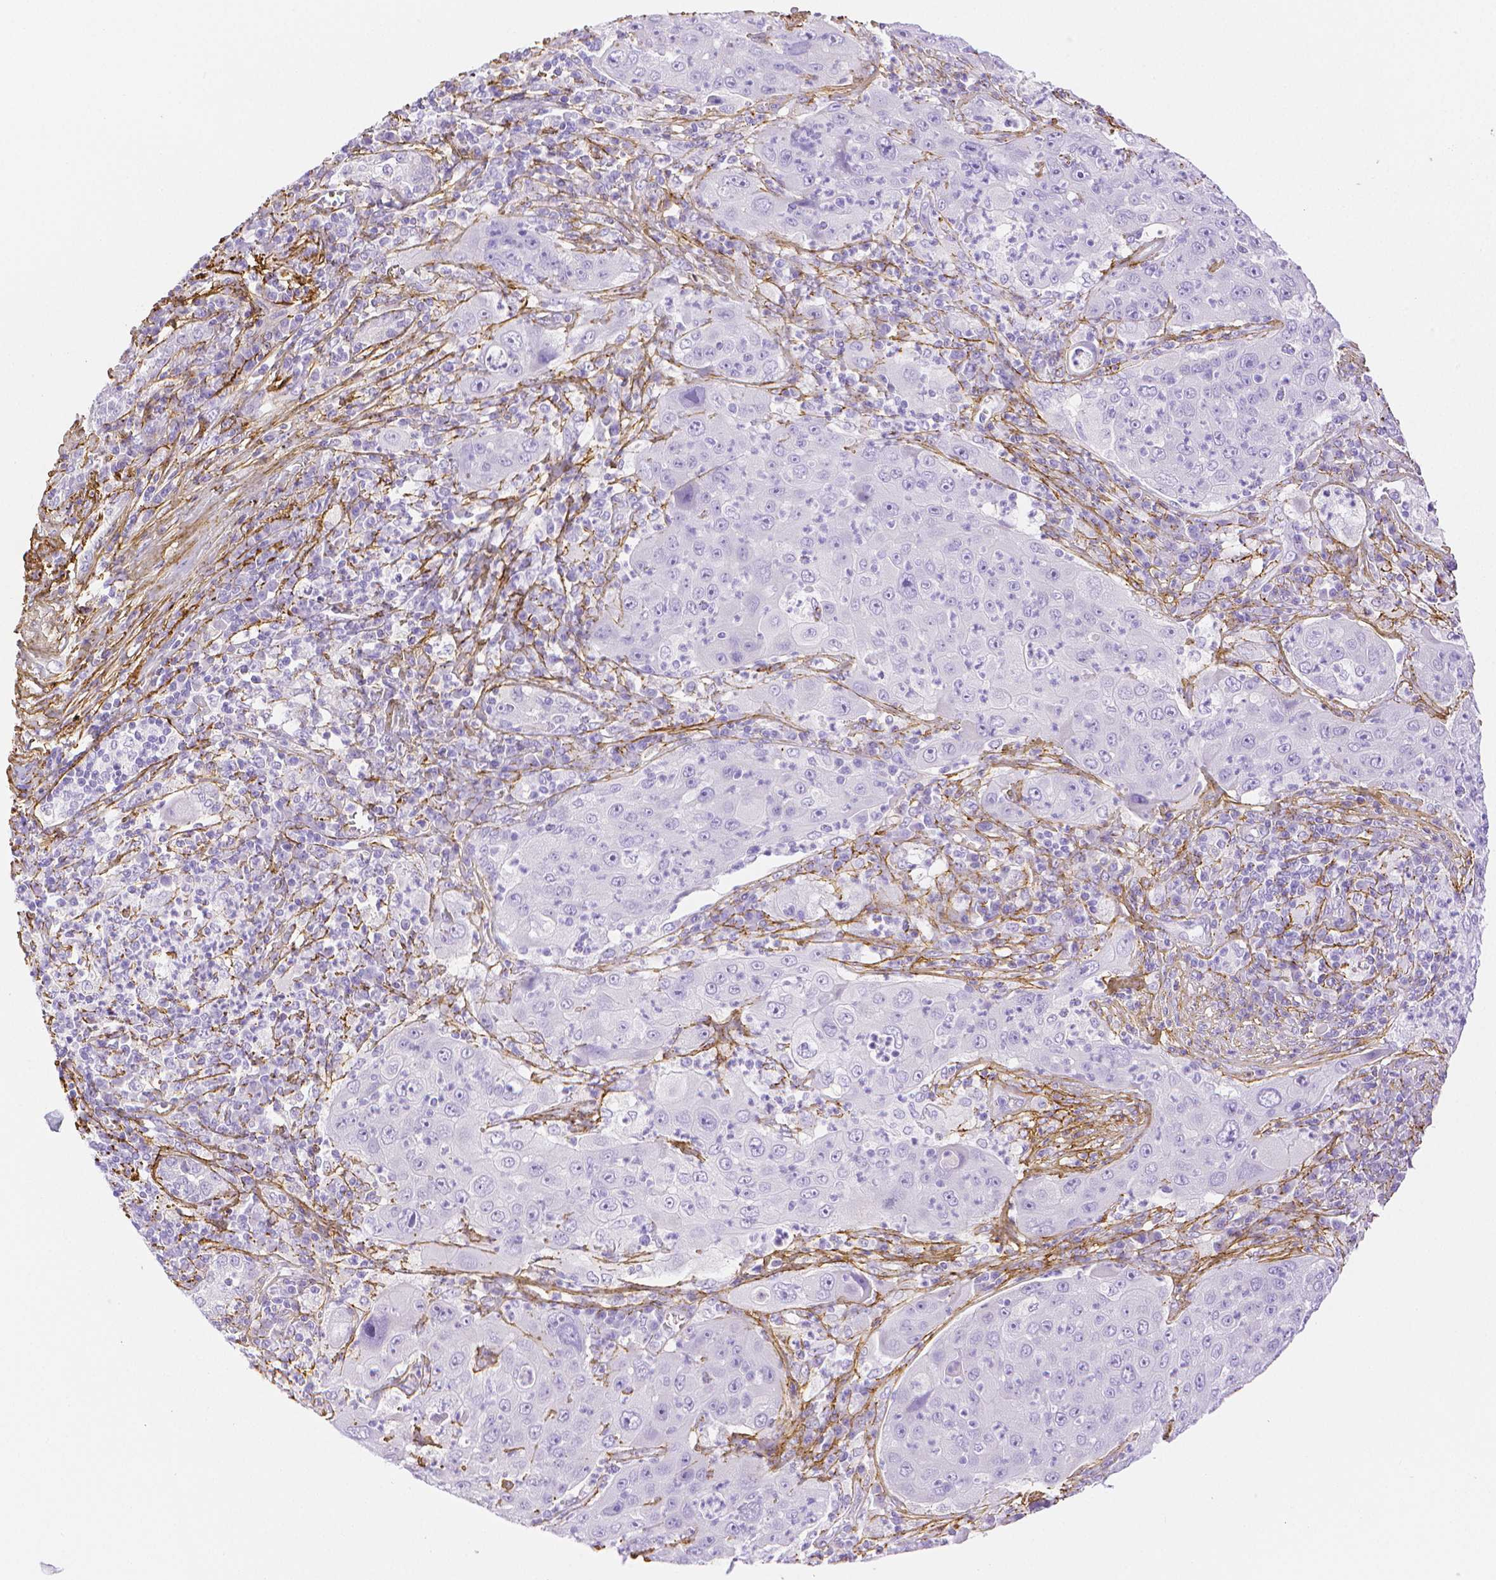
{"staining": {"intensity": "negative", "quantity": "none", "location": "none"}, "tissue": "lung cancer", "cell_type": "Tumor cells", "image_type": "cancer", "snomed": [{"axis": "morphology", "description": "Squamous cell carcinoma, NOS"}, {"axis": "topography", "description": "Lung"}], "caption": "A histopathology image of human squamous cell carcinoma (lung) is negative for staining in tumor cells.", "gene": "FBN1", "patient": {"sex": "female", "age": 59}}